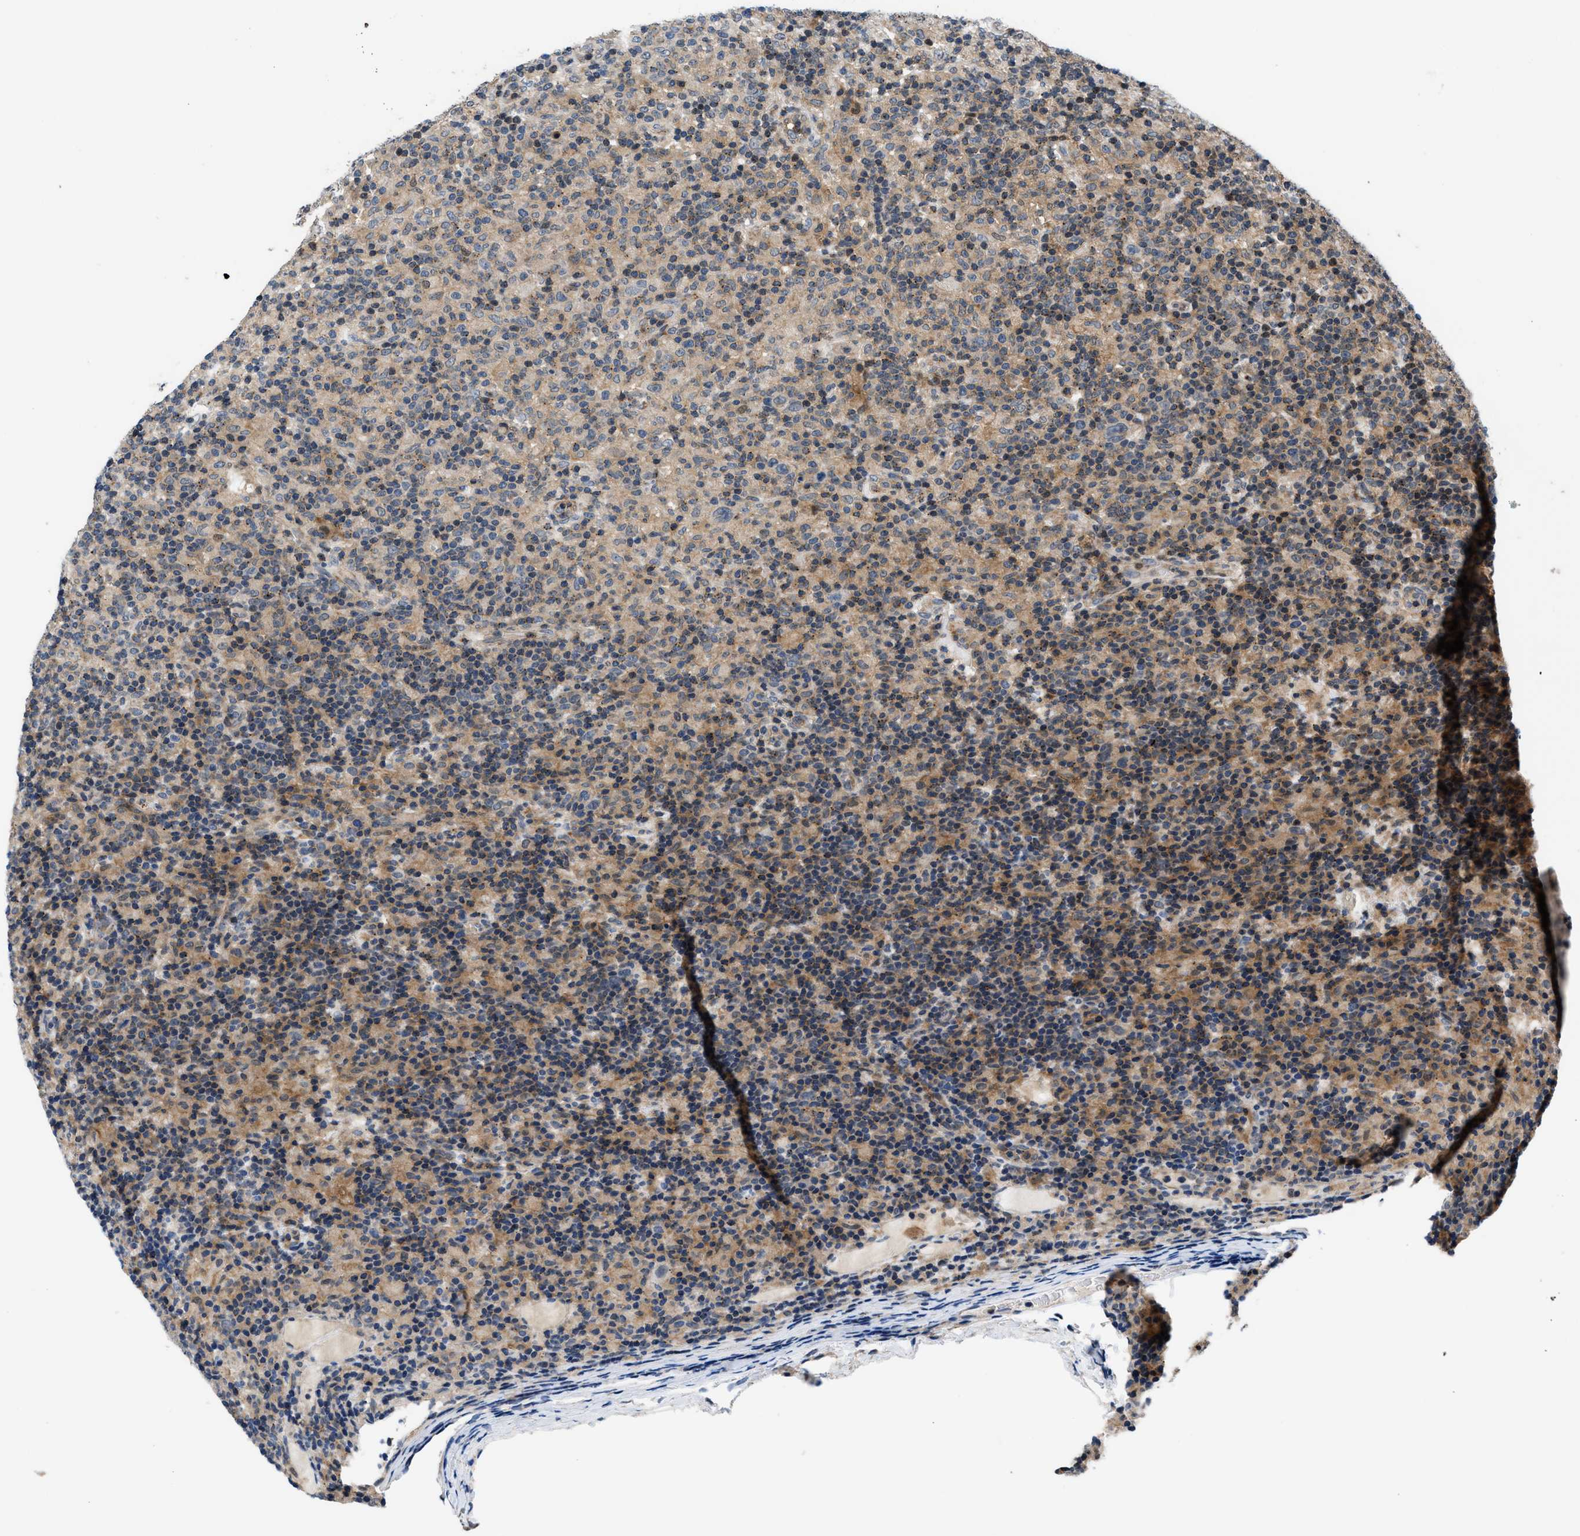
{"staining": {"intensity": "weak", "quantity": "<25%", "location": "cytoplasmic/membranous,nuclear"}, "tissue": "lymphoma", "cell_type": "Tumor cells", "image_type": "cancer", "snomed": [{"axis": "morphology", "description": "Hodgkin's disease, NOS"}, {"axis": "topography", "description": "Lymph node"}], "caption": "There is no significant positivity in tumor cells of Hodgkin's disease.", "gene": "CTBS", "patient": {"sex": "male", "age": 70}}